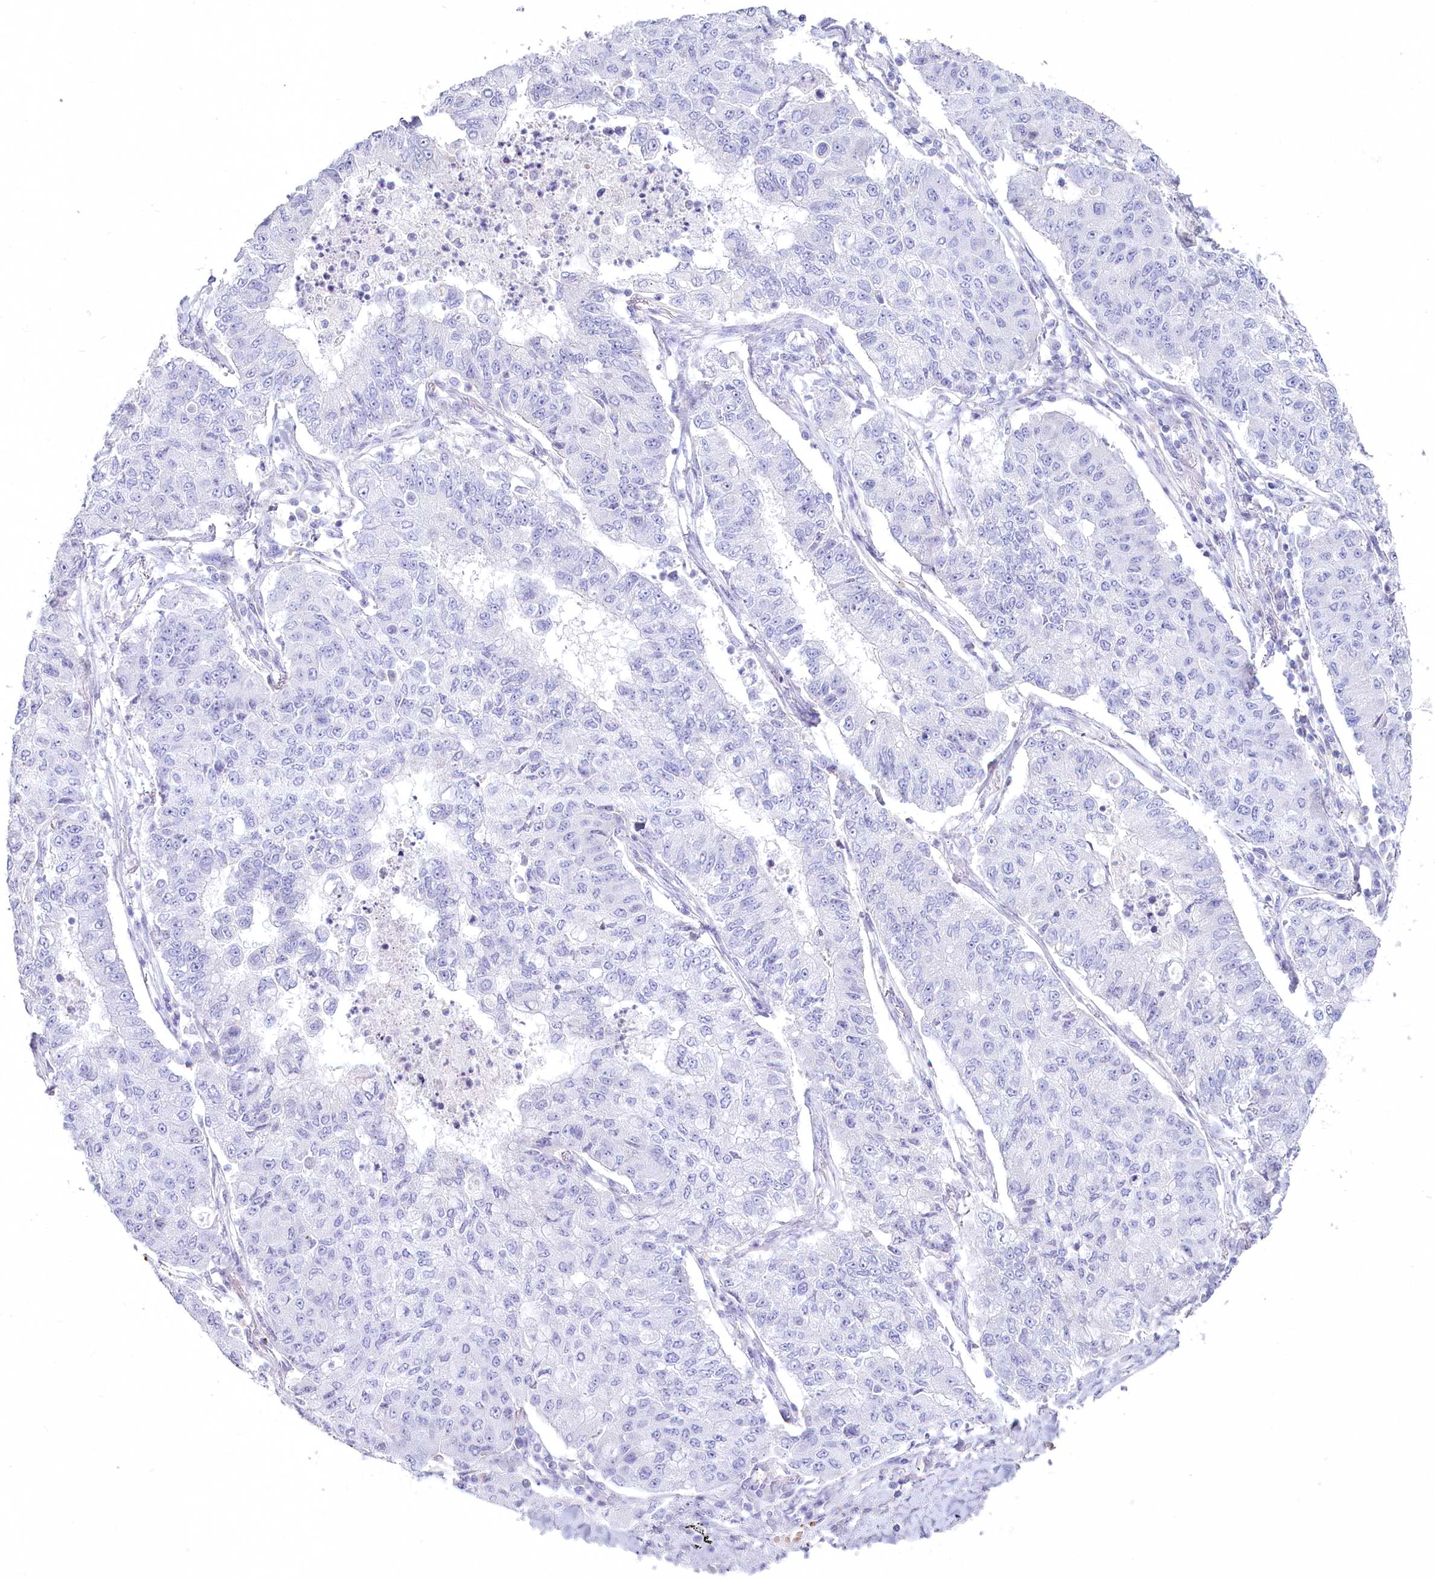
{"staining": {"intensity": "negative", "quantity": "none", "location": "none"}, "tissue": "lung cancer", "cell_type": "Tumor cells", "image_type": "cancer", "snomed": [{"axis": "morphology", "description": "Squamous cell carcinoma, NOS"}, {"axis": "topography", "description": "Lung"}], "caption": "Photomicrograph shows no significant protein positivity in tumor cells of lung cancer.", "gene": "IFIT5", "patient": {"sex": "male", "age": 74}}